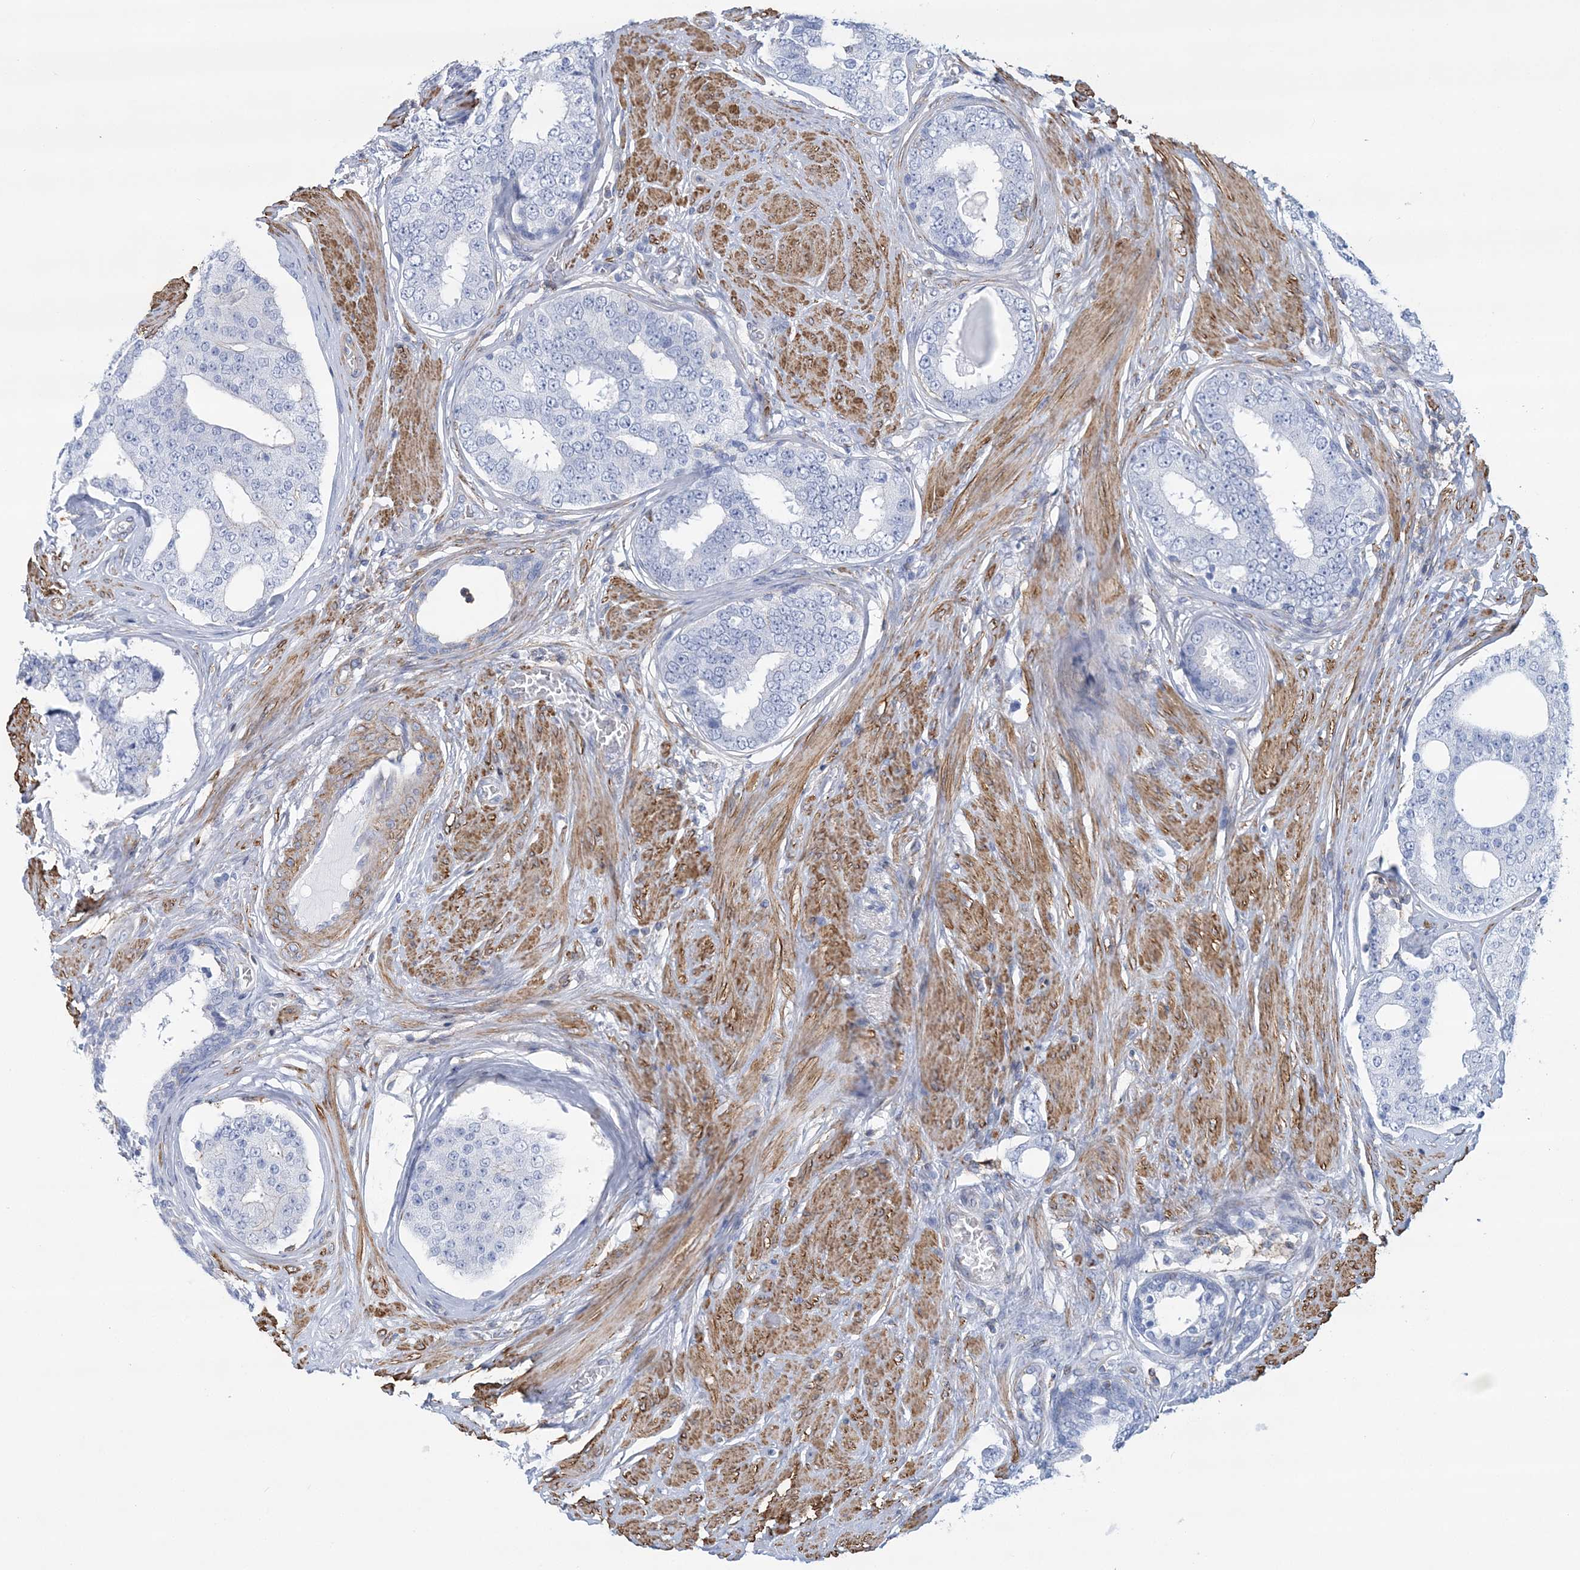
{"staining": {"intensity": "negative", "quantity": "none", "location": "none"}, "tissue": "prostate cancer", "cell_type": "Tumor cells", "image_type": "cancer", "snomed": [{"axis": "morphology", "description": "Adenocarcinoma, High grade"}, {"axis": "topography", "description": "Prostate"}], "caption": "Tumor cells are negative for brown protein staining in prostate cancer (adenocarcinoma (high-grade)).", "gene": "C11orf21", "patient": {"sex": "male", "age": 56}}